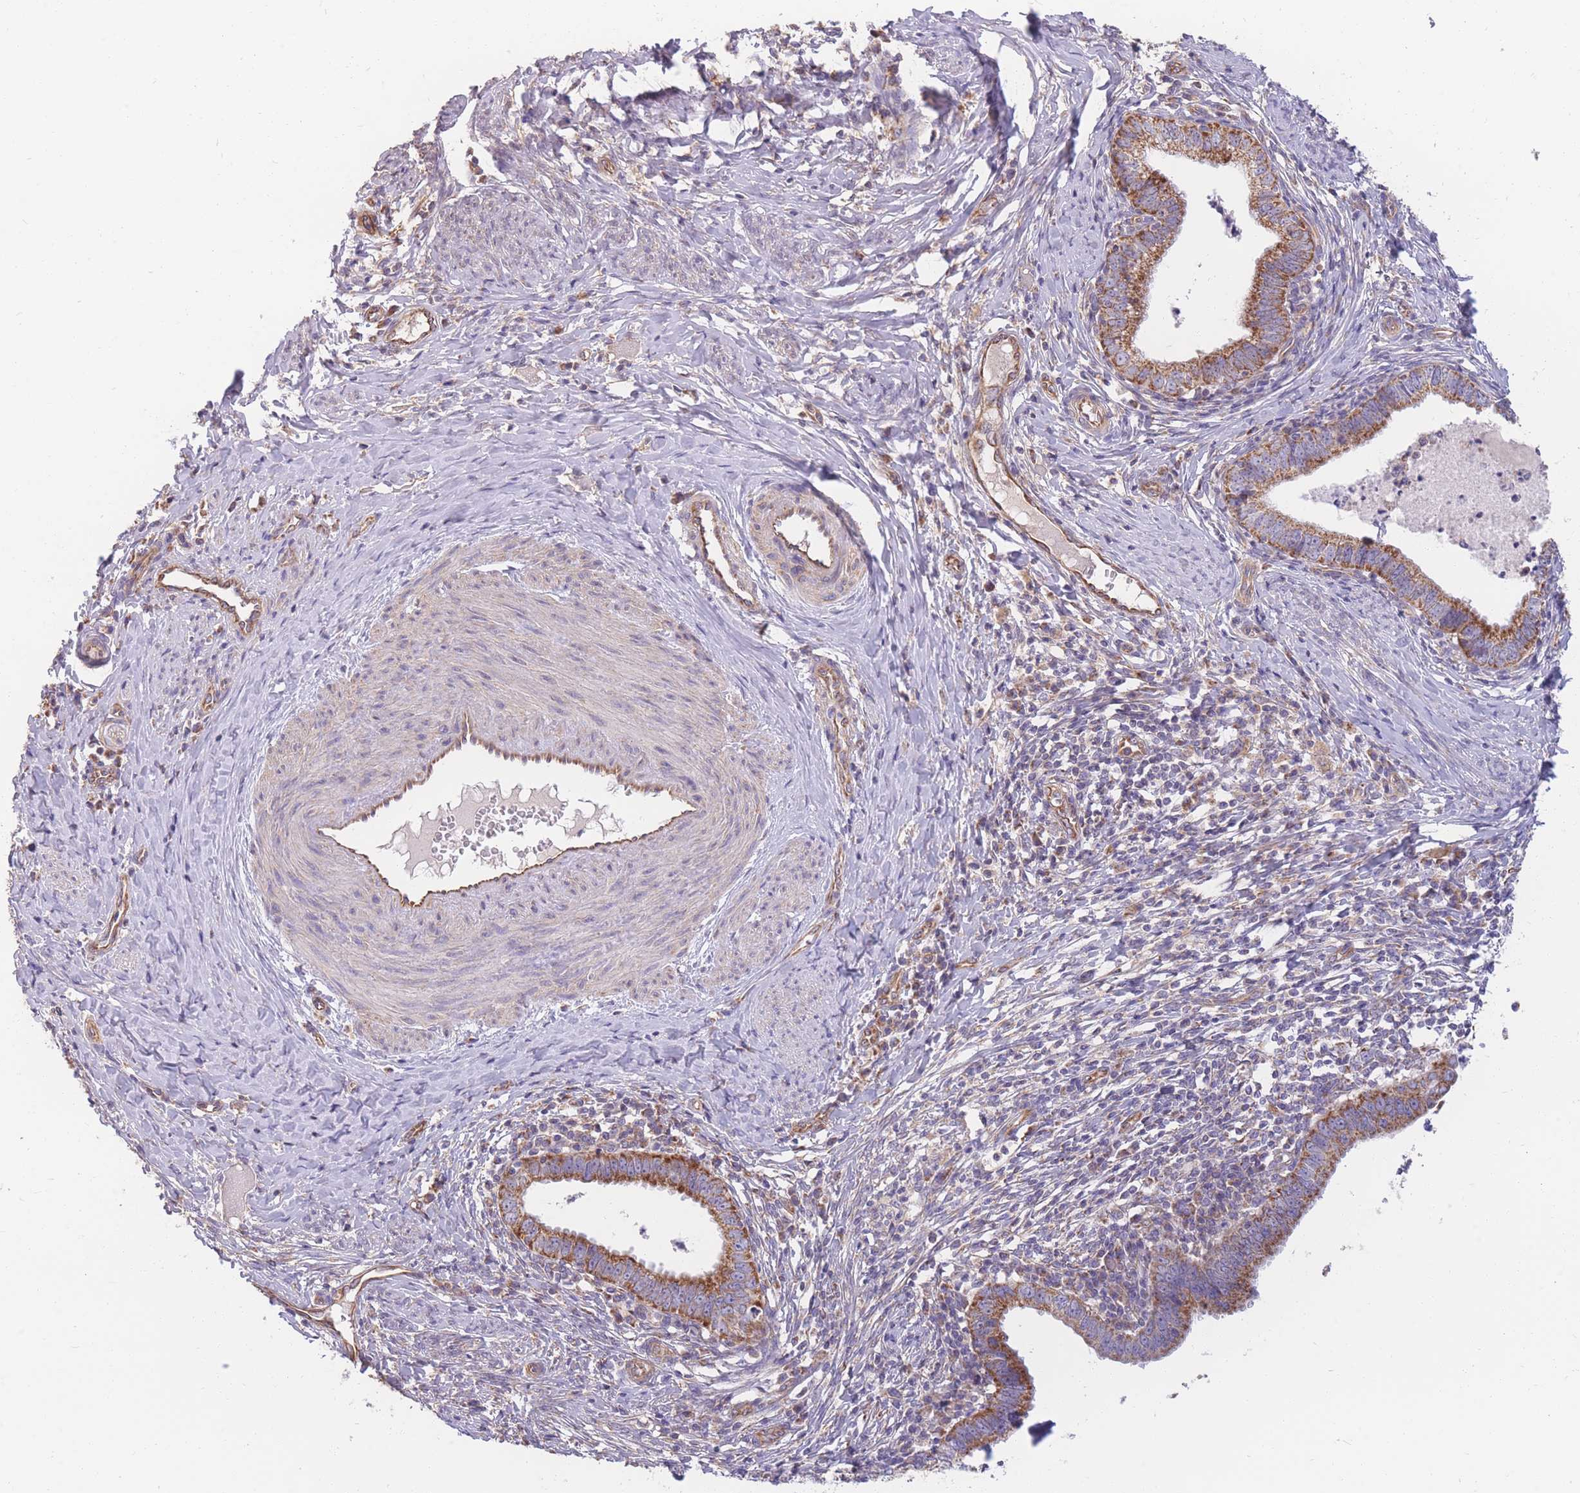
{"staining": {"intensity": "moderate", "quantity": ">75%", "location": "cytoplasmic/membranous"}, "tissue": "cervical cancer", "cell_type": "Tumor cells", "image_type": "cancer", "snomed": [{"axis": "morphology", "description": "Adenocarcinoma, NOS"}, {"axis": "topography", "description": "Cervix"}], "caption": "Cervical cancer (adenocarcinoma) stained with immunohistochemistry (IHC) displays moderate cytoplasmic/membranous staining in approximately >75% of tumor cells.", "gene": "MRPS9", "patient": {"sex": "female", "age": 36}}